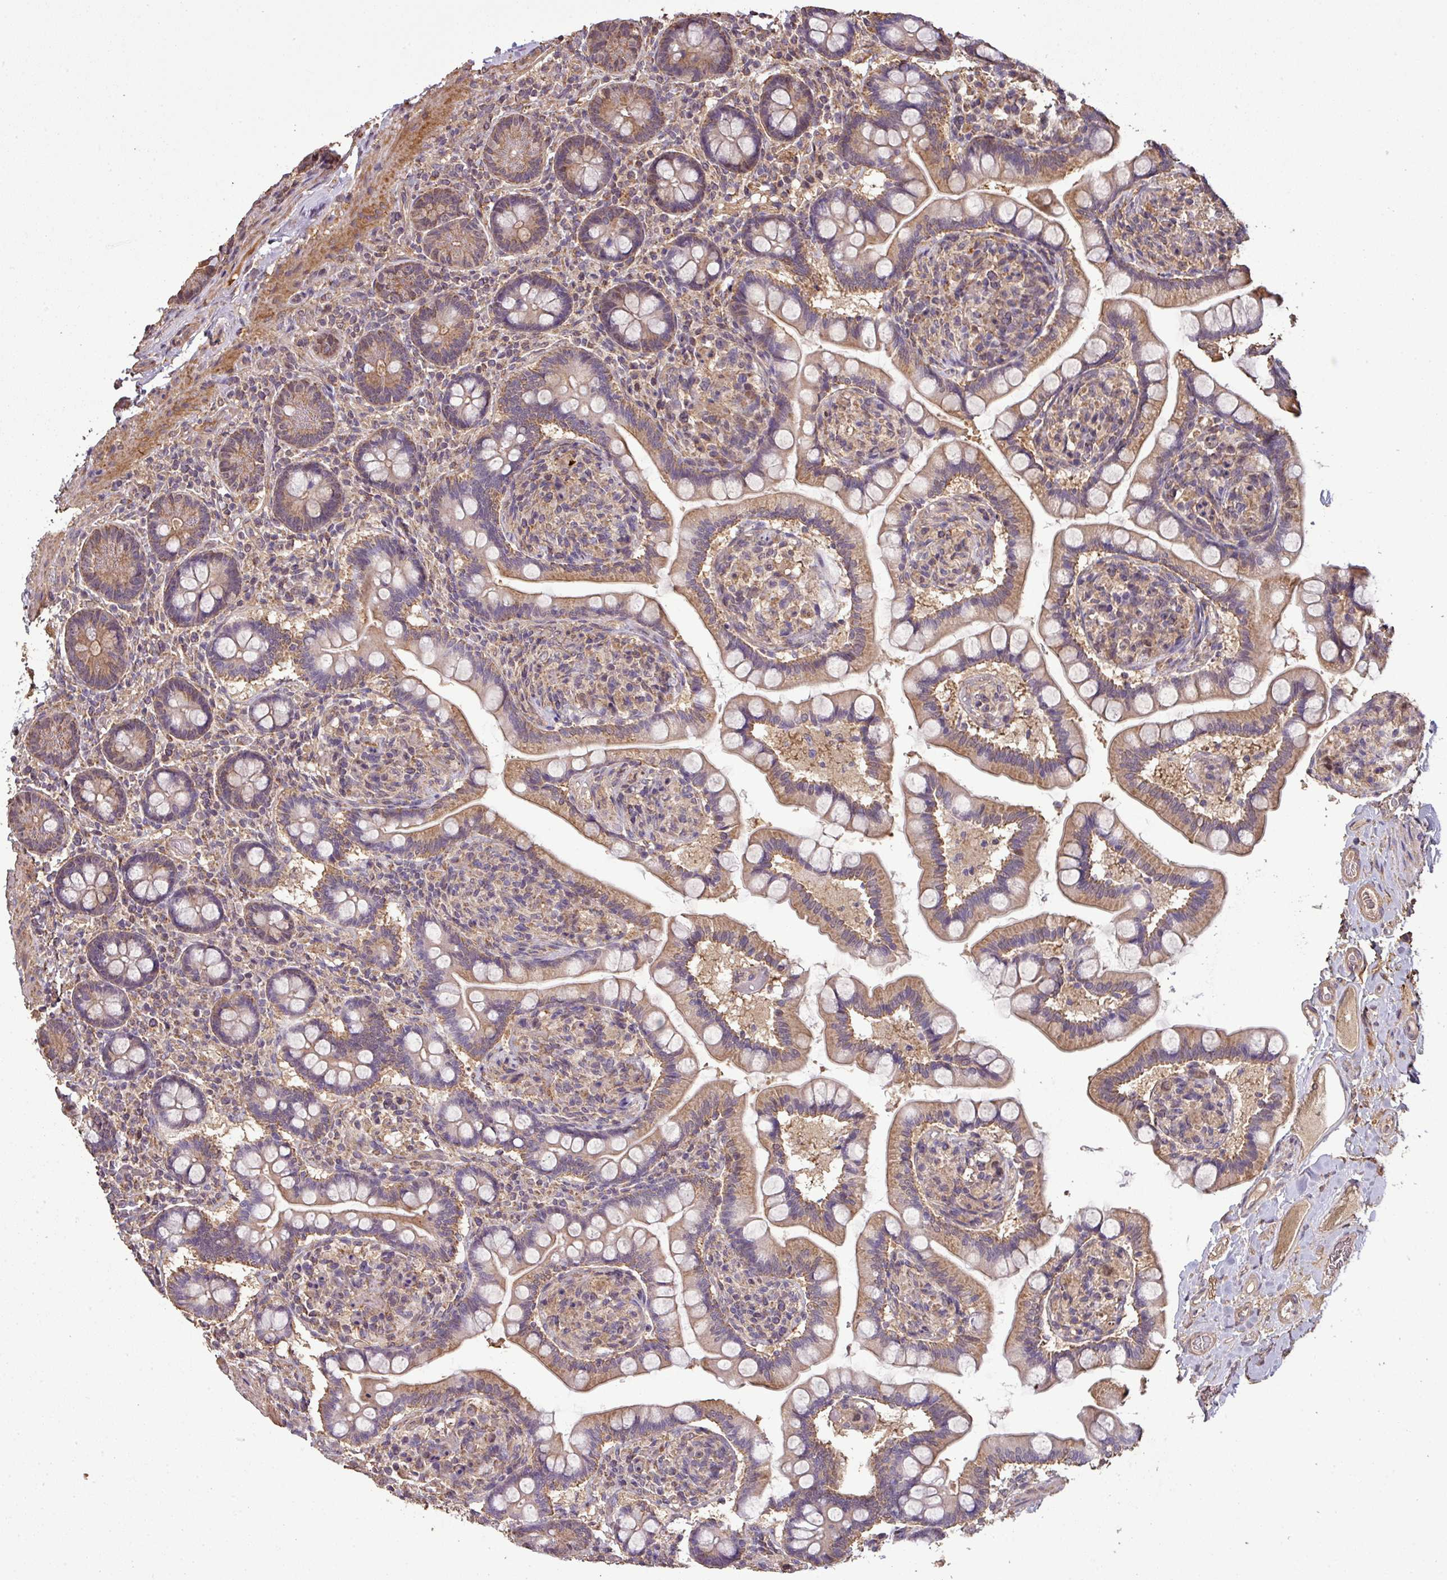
{"staining": {"intensity": "moderate", "quantity": ">75%", "location": "cytoplasmic/membranous"}, "tissue": "small intestine", "cell_type": "Glandular cells", "image_type": "normal", "snomed": [{"axis": "morphology", "description": "Normal tissue, NOS"}, {"axis": "topography", "description": "Small intestine"}], "caption": "Protein analysis of normal small intestine reveals moderate cytoplasmic/membranous staining in about >75% of glandular cells.", "gene": "ISLR", "patient": {"sex": "female", "age": 64}}